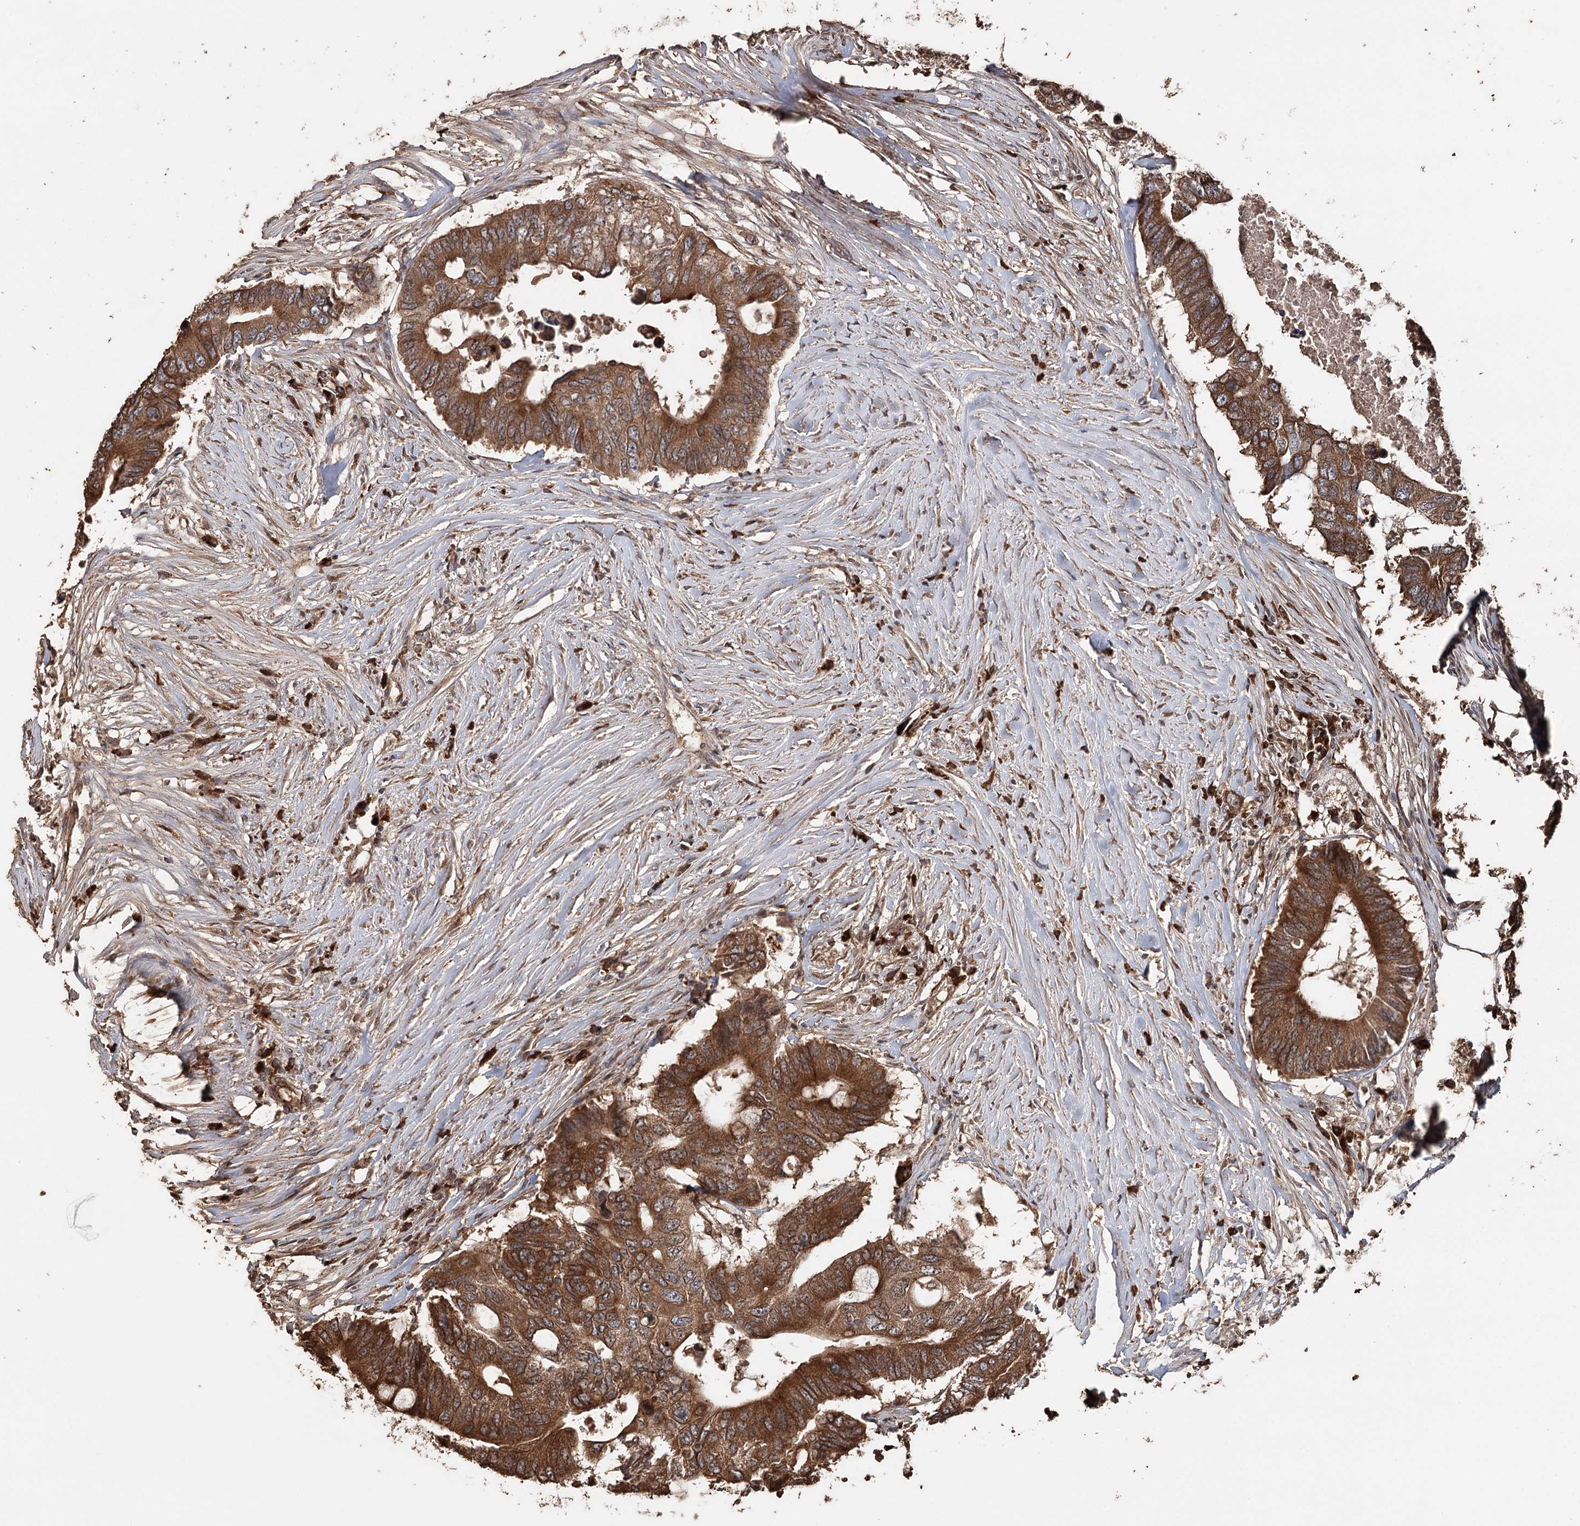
{"staining": {"intensity": "strong", "quantity": ">75%", "location": "cytoplasmic/membranous"}, "tissue": "colorectal cancer", "cell_type": "Tumor cells", "image_type": "cancer", "snomed": [{"axis": "morphology", "description": "Adenocarcinoma, NOS"}, {"axis": "topography", "description": "Colon"}], "caption": "A histopathology image showing strong cytoplasmic/membranous expression in approximately >75% of tumor cells in adenocarcinoma (colorectal), as visualized by brown immunohistochemical staining.", "gene": "SYVN1", "patient": {"sex": "male", "age": 71}}